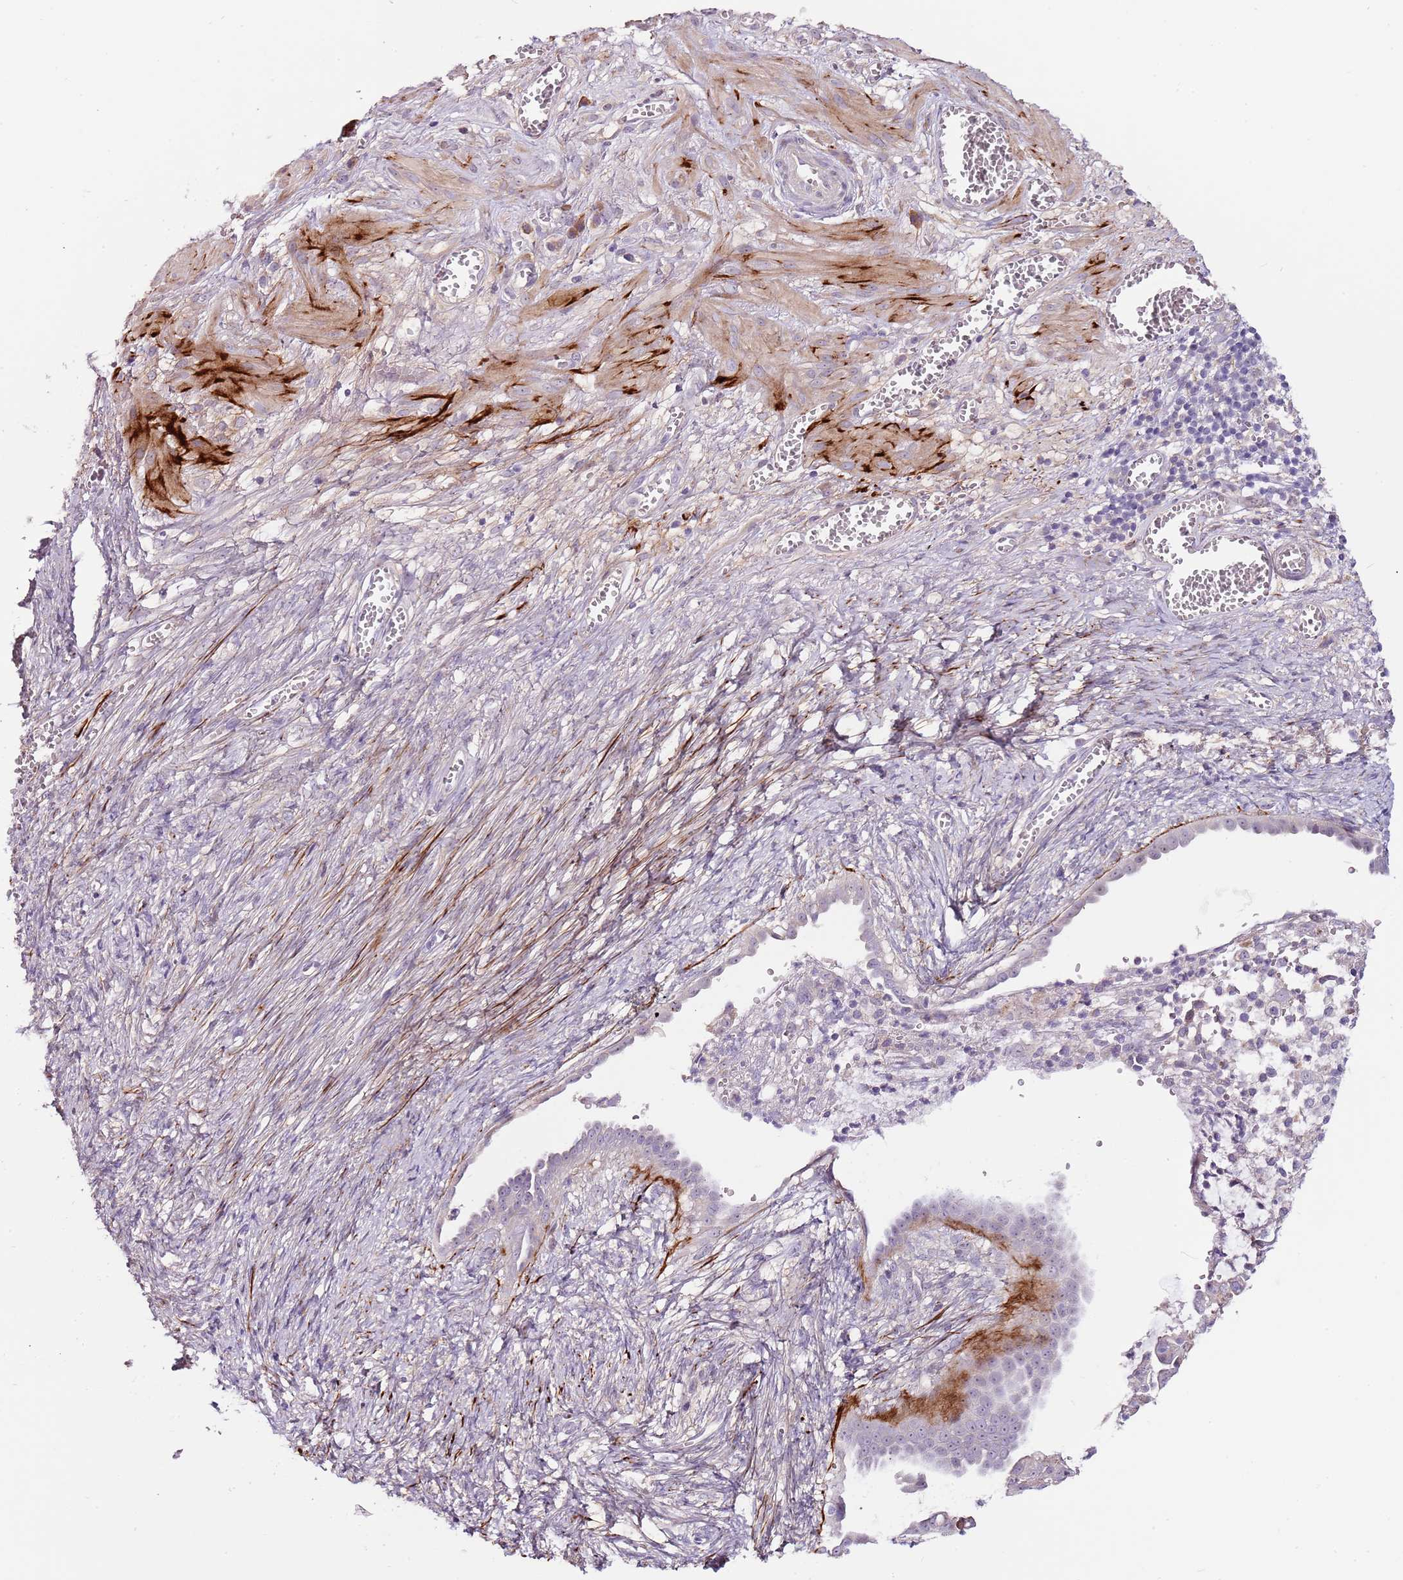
{"staining": {"intensity": "negative", "quantity": "none", "location": "none"}, "tissue": "ovarian cancer", "cell_type": "Tumor cells", "image_type": "cancer", "snomed": [{"axis": "morphology", "description": "Cystadenocarcinoma, mucinous, NOS"}, {"axis": "topography", "description": "Ovary"}], "caption": "Human ovarian cancer stained for a protein using immunohistochemistry reveals no positivity in tumor cells.", "gene": "NKX2-3", "patient": {"sex": "female", "age": 70}}